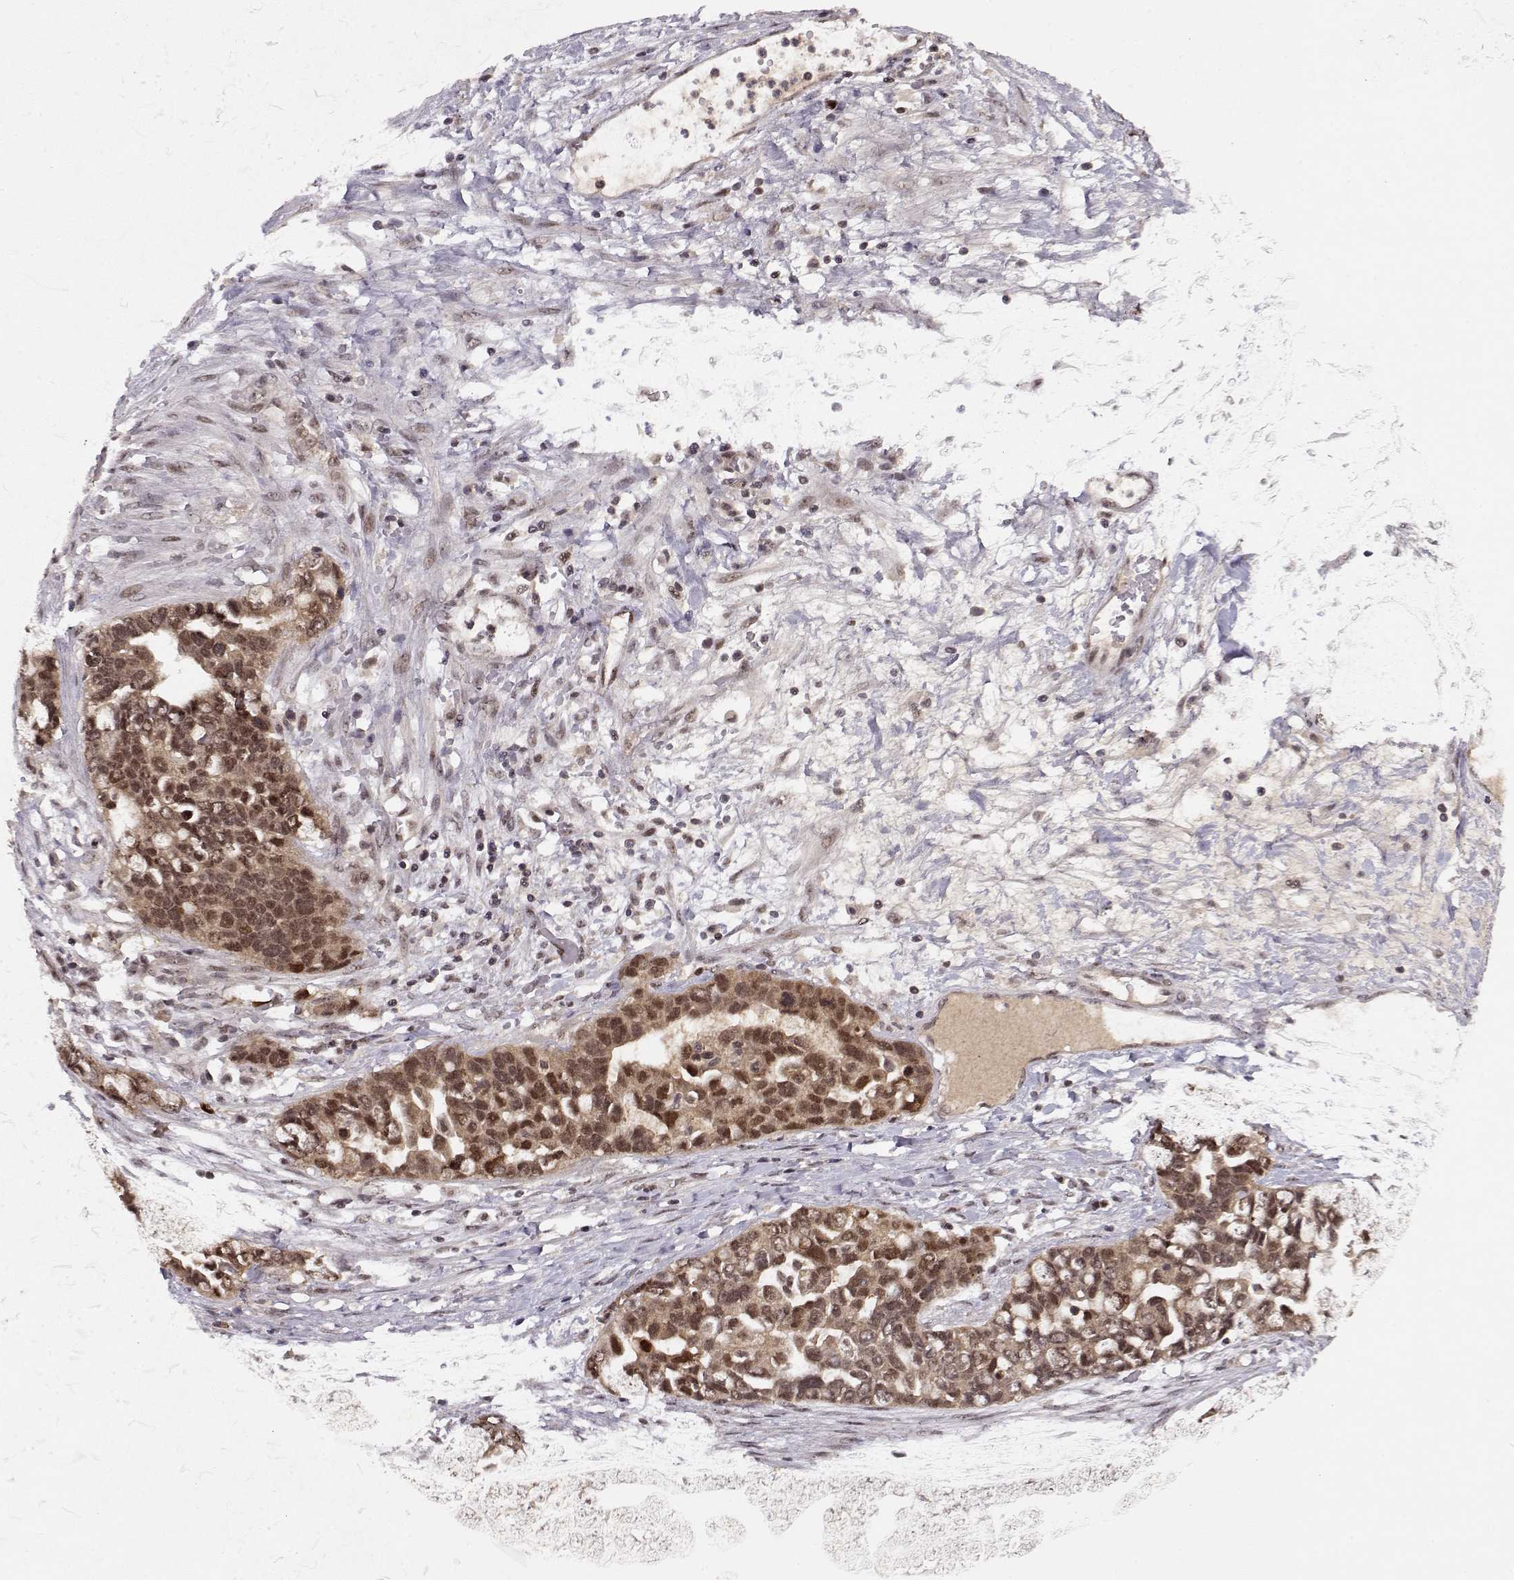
{"staining": {"intensity": "moderate", "quantity": "25%-75%", "location": "cytoplasmic/membranous,nuclear"}, "tissue": "ovarian cancer", "cell_type": "Tumor cells", "image_type": "cancer", "snomed": [{"axis": "morphology", "description": "Cystadenocarcinoma, serous, NOS"}, {"axis": "topography", "description": "Ovary"}], "caption": "Brown immunohistochemical staining in ovarian serous cystadenocarcinoma exhibits moderate cytoplasmic/membranous and nuclear expression in approximately 25%-75% of tumor cells. (IHC, brightfield microscopy, high magnification).", "gene": "CSNK2A1", "patient": {"sex": "female", "age": 54}}